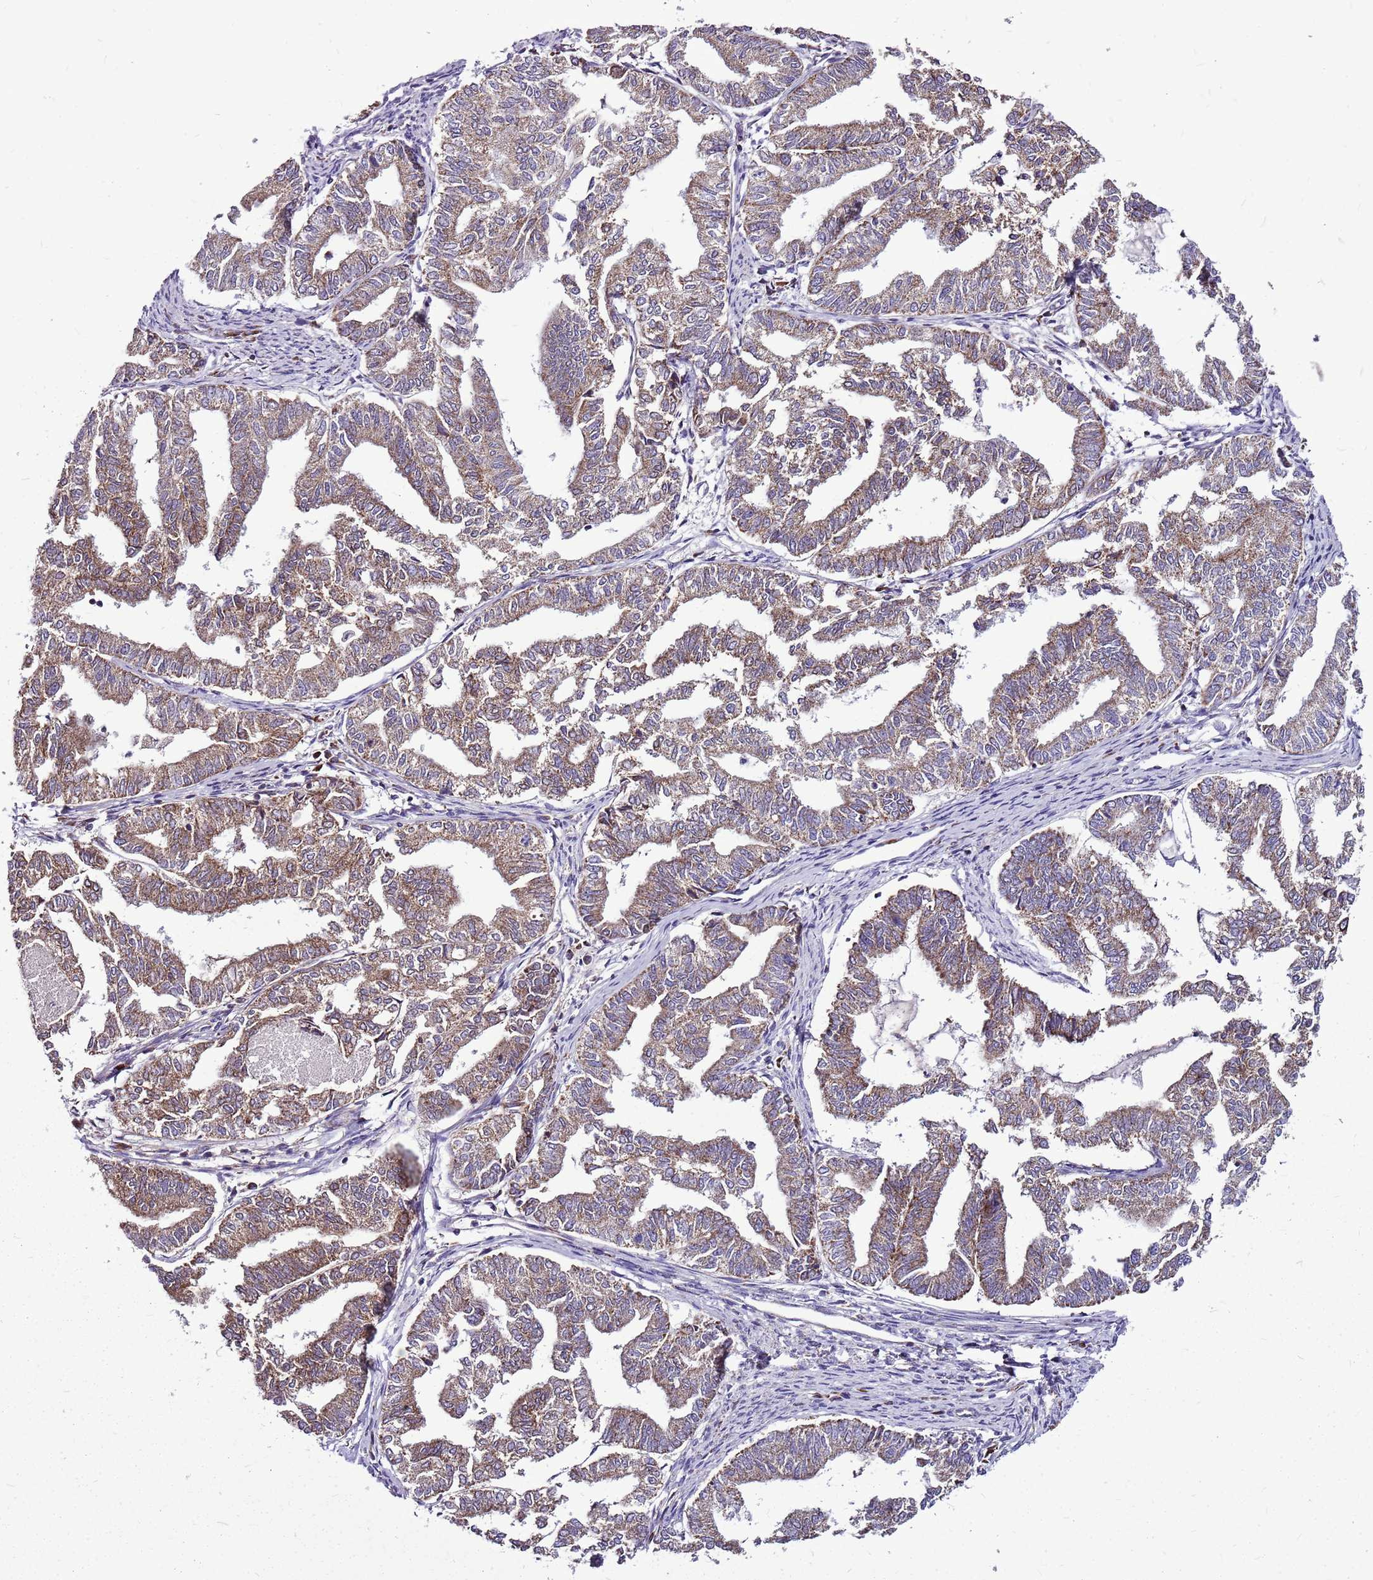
{"staining": {"intensity": "moderate", "quantity": ">75%", "location": "cytoplasmic/membranous"}, "tissue": "endometrial cancer", "cell_type": "Tumor cells", "image_type": "cancer", "snomed": [{"axis": "morphology", "description": "Adenocarcinoma, NOS"}, {"axis": "topography", "description": "Endometrium"}], "caption": "Protein analysis of endometrial cancer tissue reveals moderate cytoplasmic/membranous expression in approximately >75% of tumor cells.", "gene": "GCDH", "patient": {"sex": "female", "age": 79}}